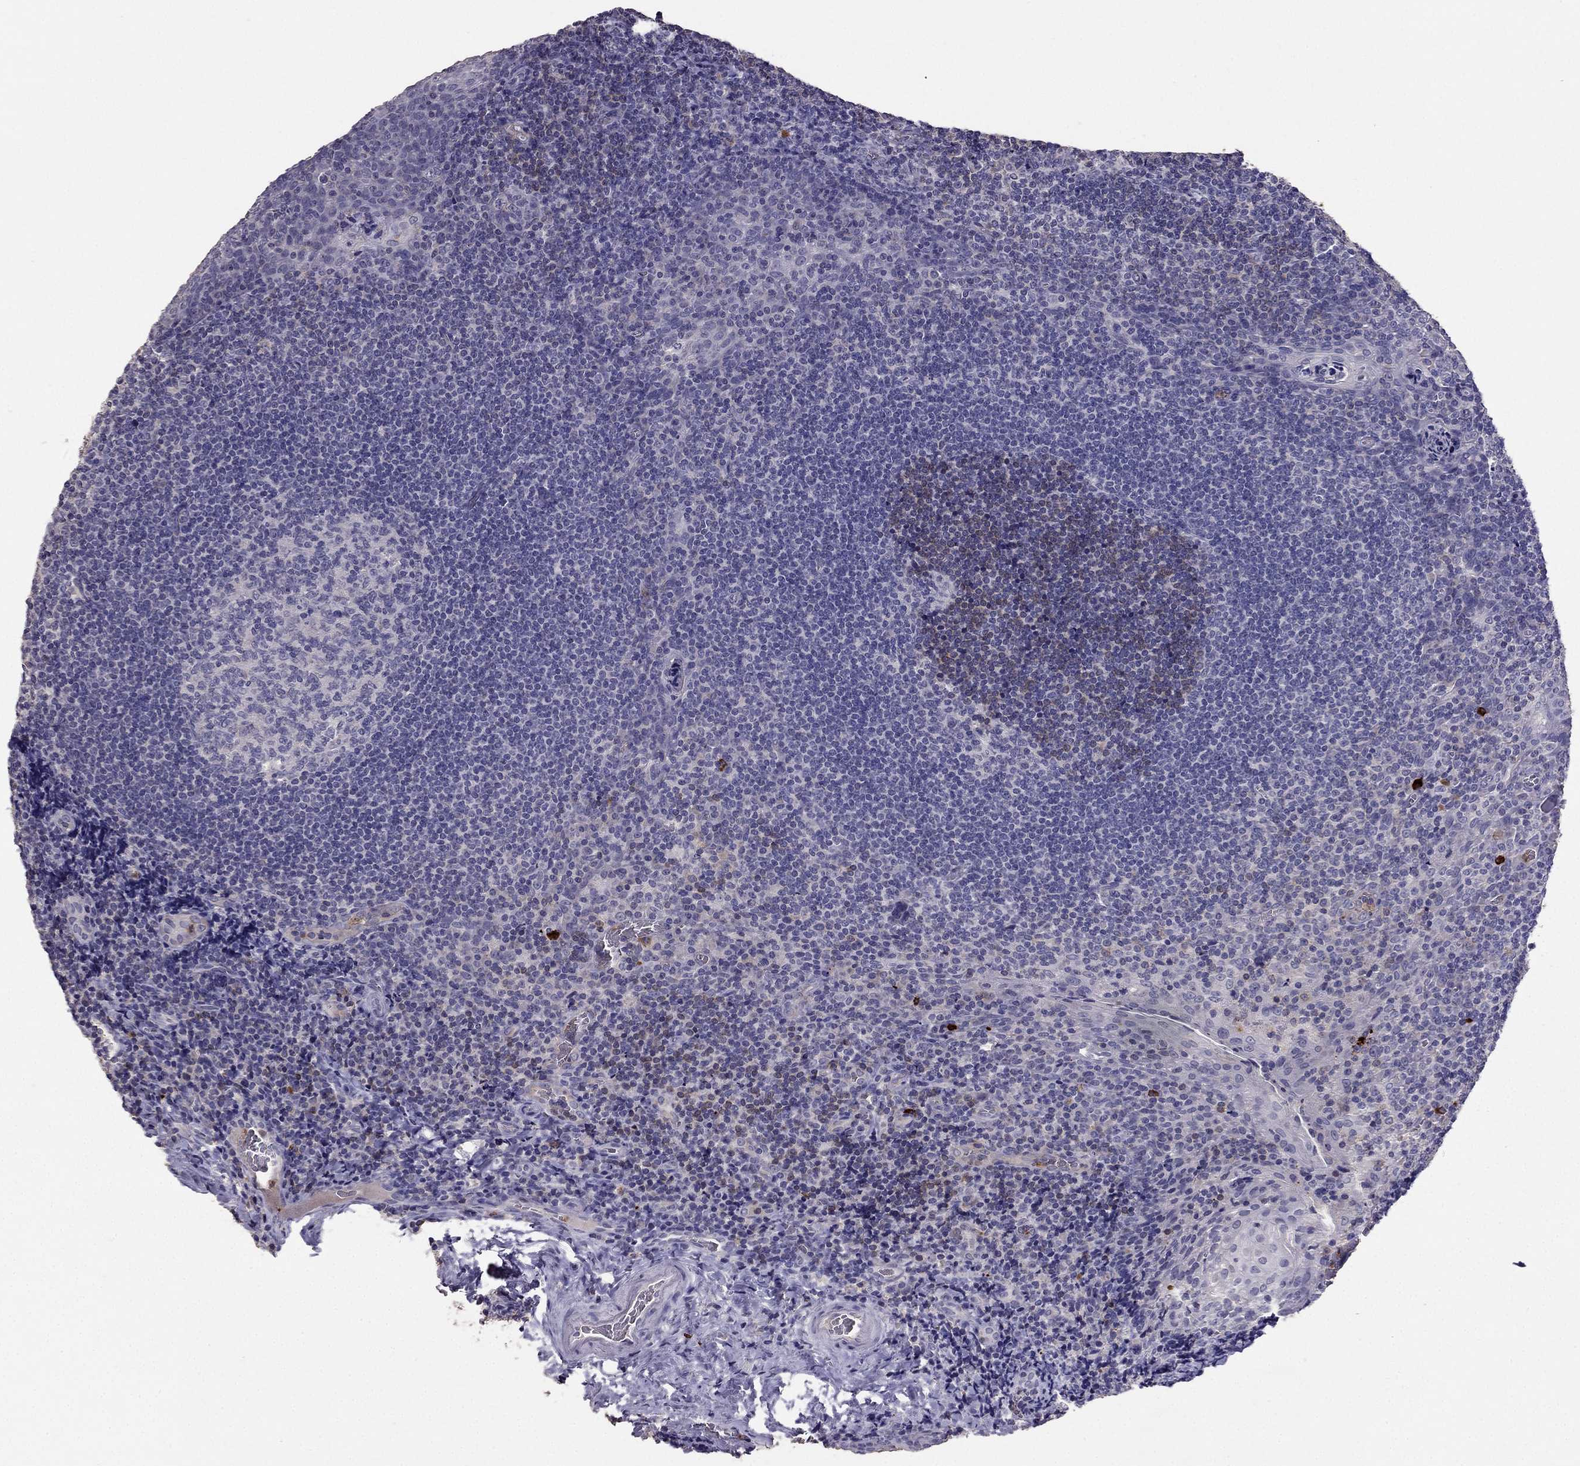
{"staining": {"intensity": "negative", "quantity": "none", "location": "none"}, "tissue": "tonsil", "cell_type": "Germinal center cells", "image_type": "normal", "snomed": [{"axis": "morphology", "description": "Normal tissue, NOS"}, {"axis": "morphology", "description": "Inflammation, NOS"}, {"axis": "topography", "description": "Tonsil"}], "caption": "Photomicrograph shows no significant protein staining in germinal center cells of normal tonsil.", "gene": "RFLNB", "patient": {"sex": "female", "age": 31}}